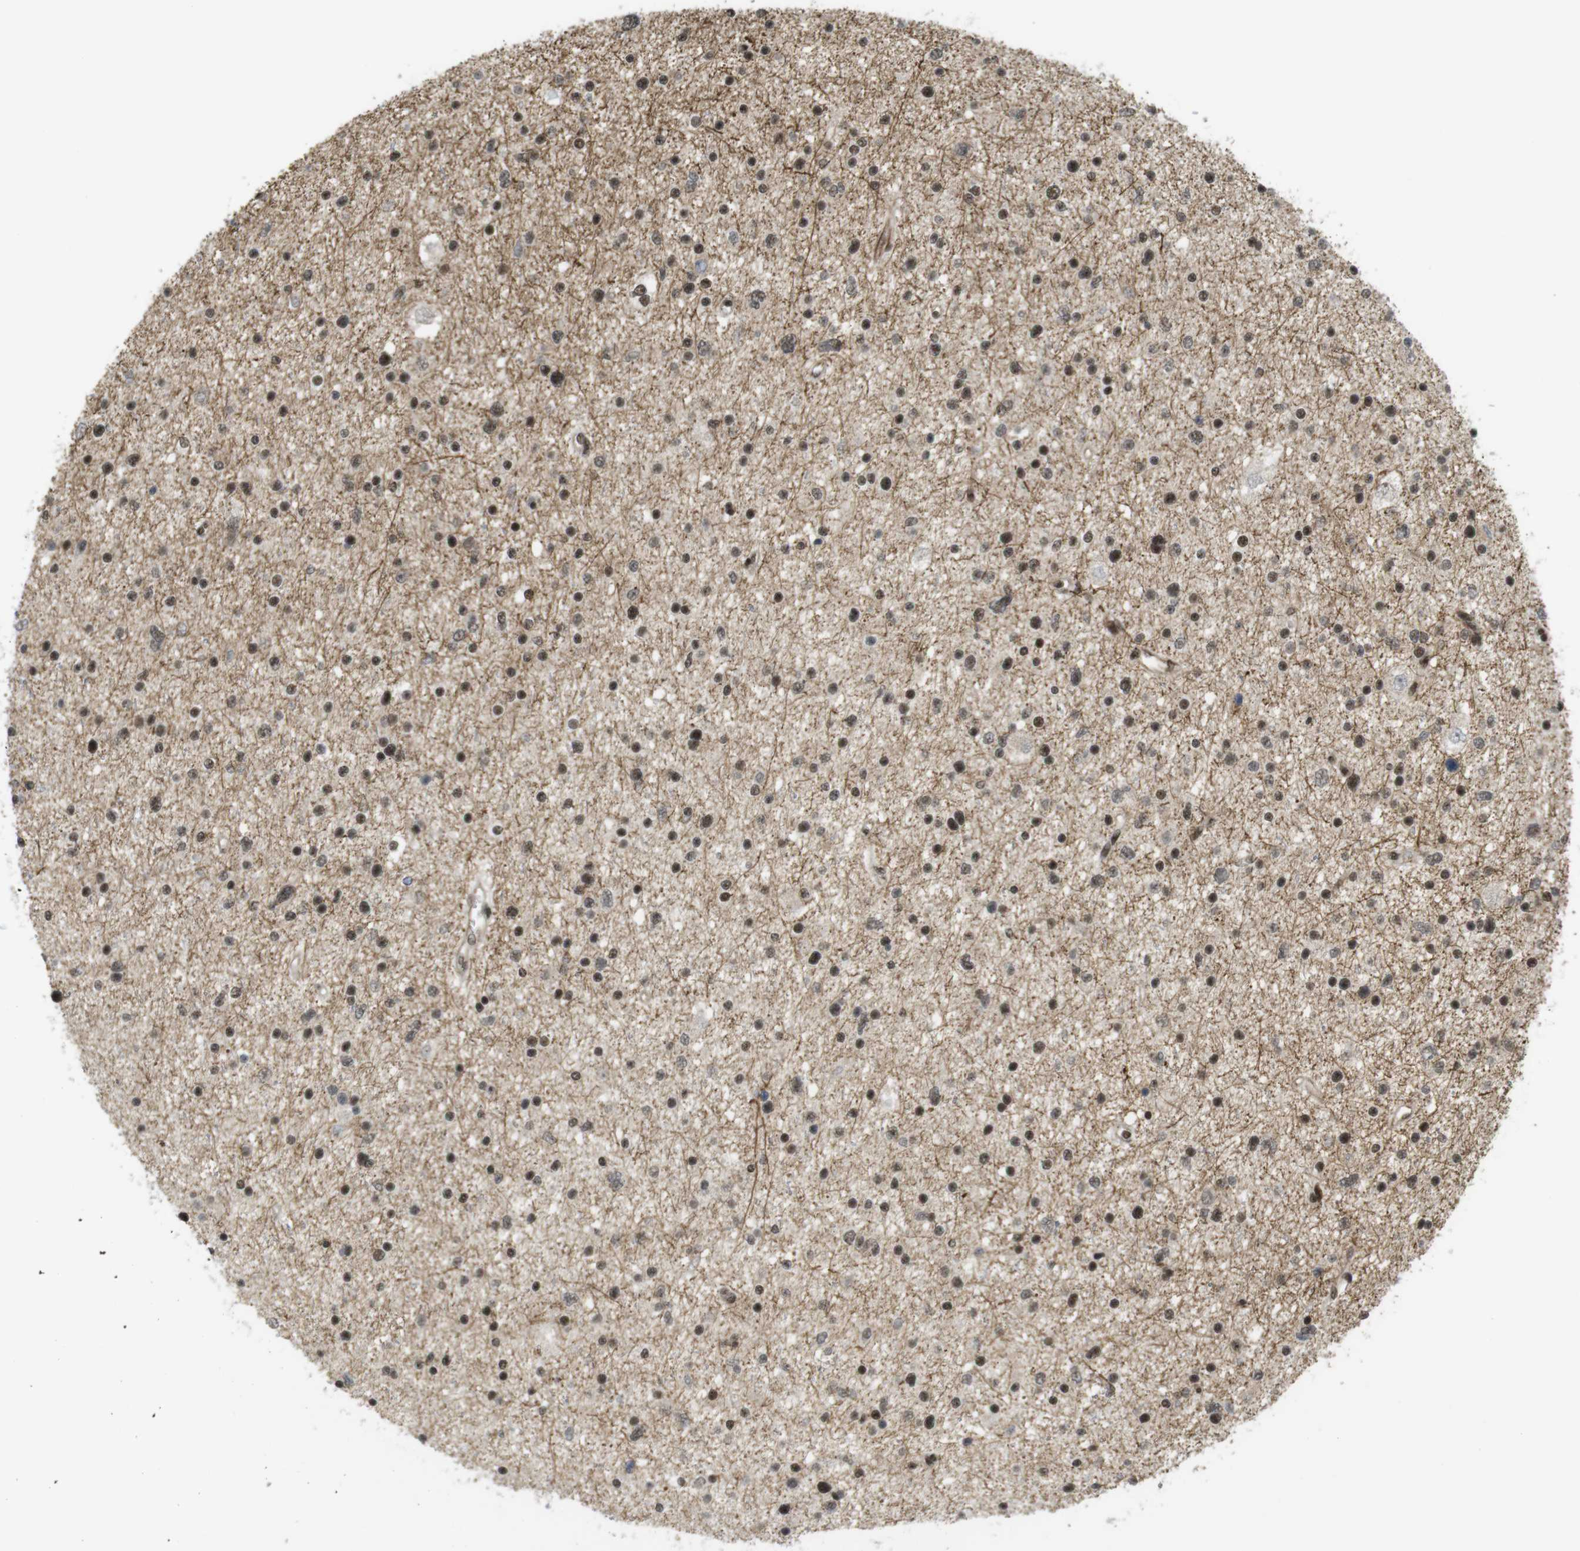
{"staining": {"intensity": "strong", "quantity": ">75%", "location": "nuclear"}, "tissue": "glioma", "cell_type": "Tumor cells", "image_type": "cancer", "snomed": [{"axis": "morphology", "description": "Glioma, malignant, Low grade"}, {"axis": "topography", "description": "Brain"}], "caption": "Strong nuclear protein staining is appreciated in approximately >75% of tumor cells in glioma. (Brightfield microscopy of DAB IHC at high magnification).", "gene": "SP2", "patient": {"sex": "female", "age": 37}}